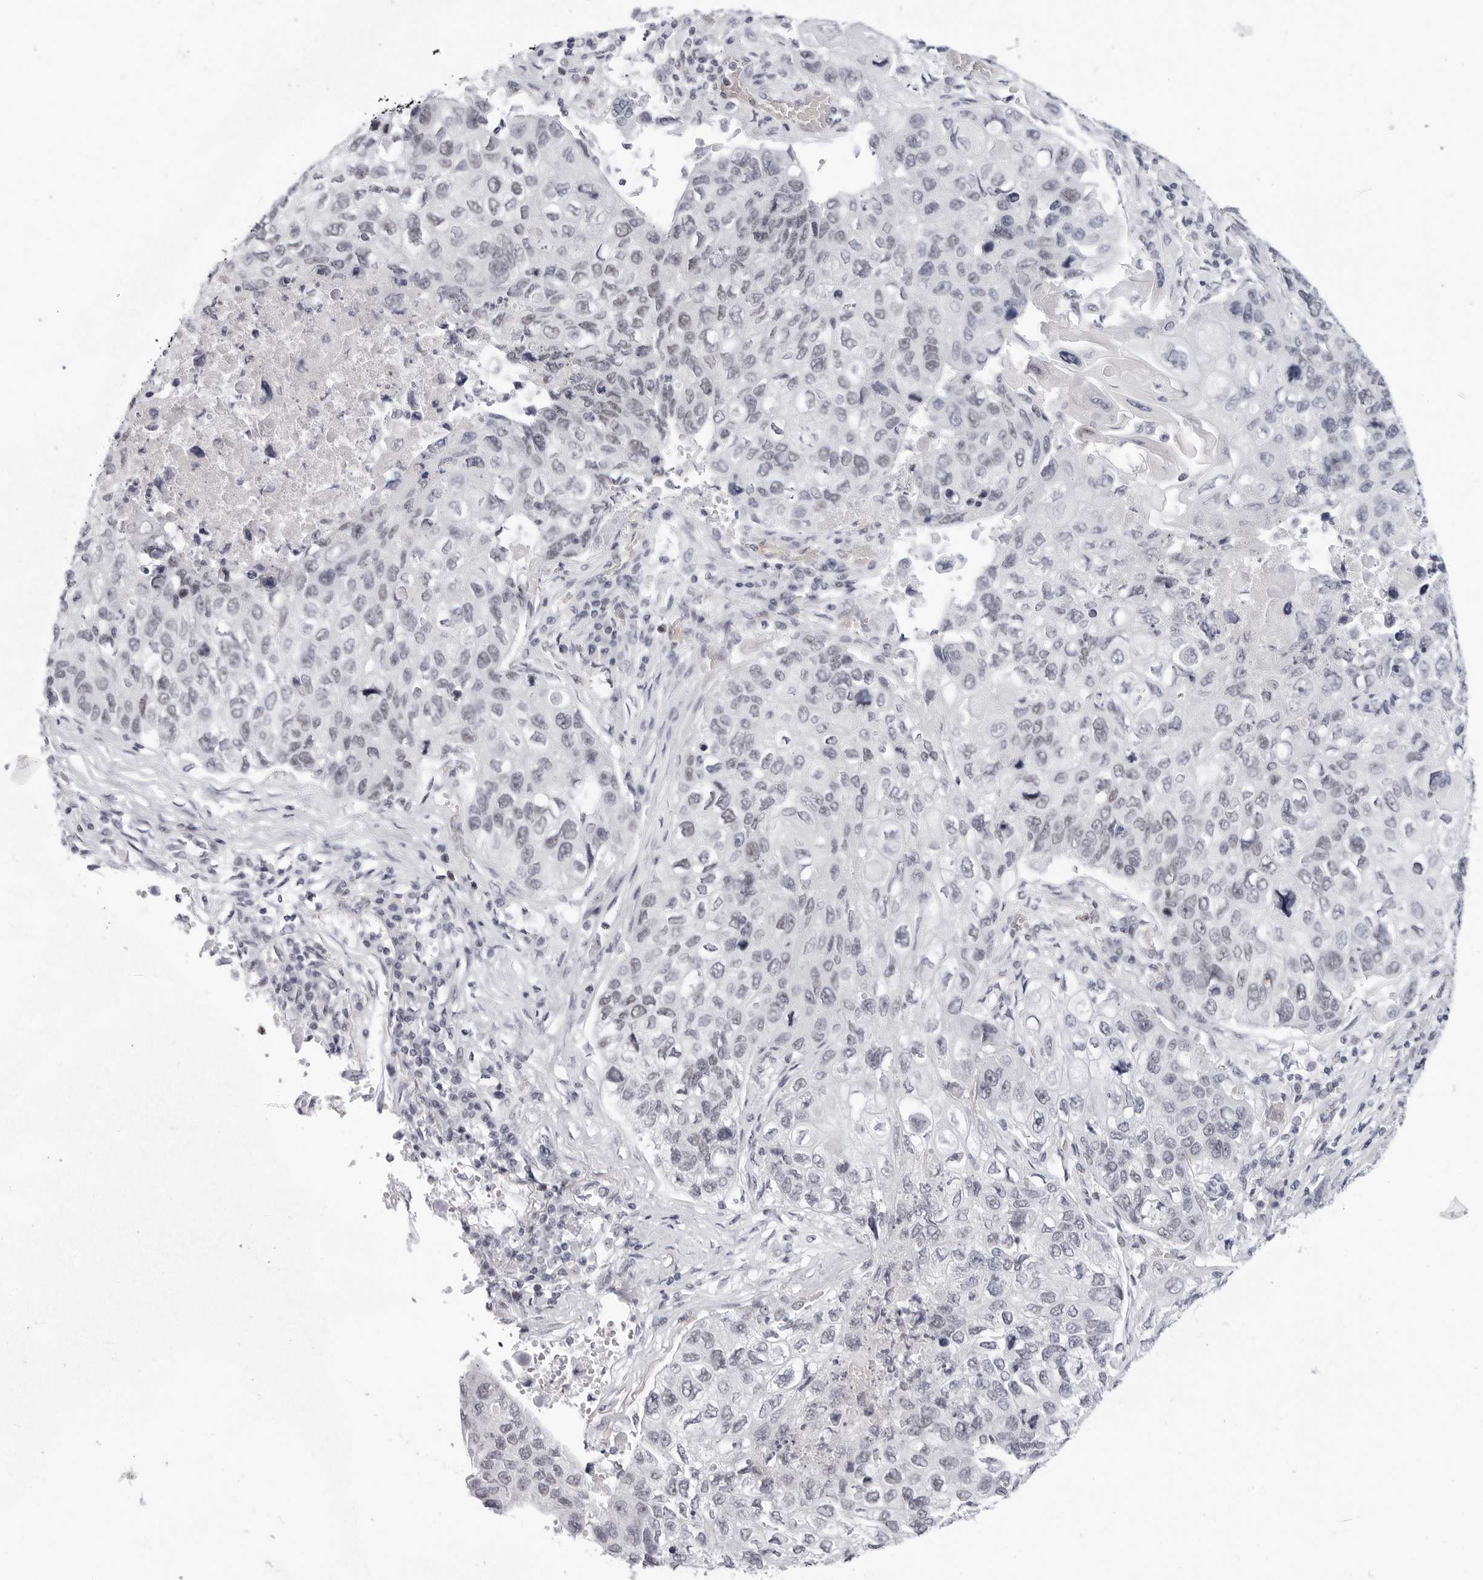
{"staining": {"intensity": "negative", "quantity": "none", "location": "none"}, "tissue": "lung cancer", "cell_type": "Tumor cells", "image_type": "cancer", "snomed": [{"axis": "morphology", "description": "Squamous cell carcinoma, NOS"}, {"axis": "topography", "description": "Lung"}], "caption": "High power microscopy histopathology image of an IHC histopathology image of lung squamous cell carcinoma, revealing no significant expression in tumor cells.", "gene": "VEZF1", "patient": {"sex": "male", "age": 61}}